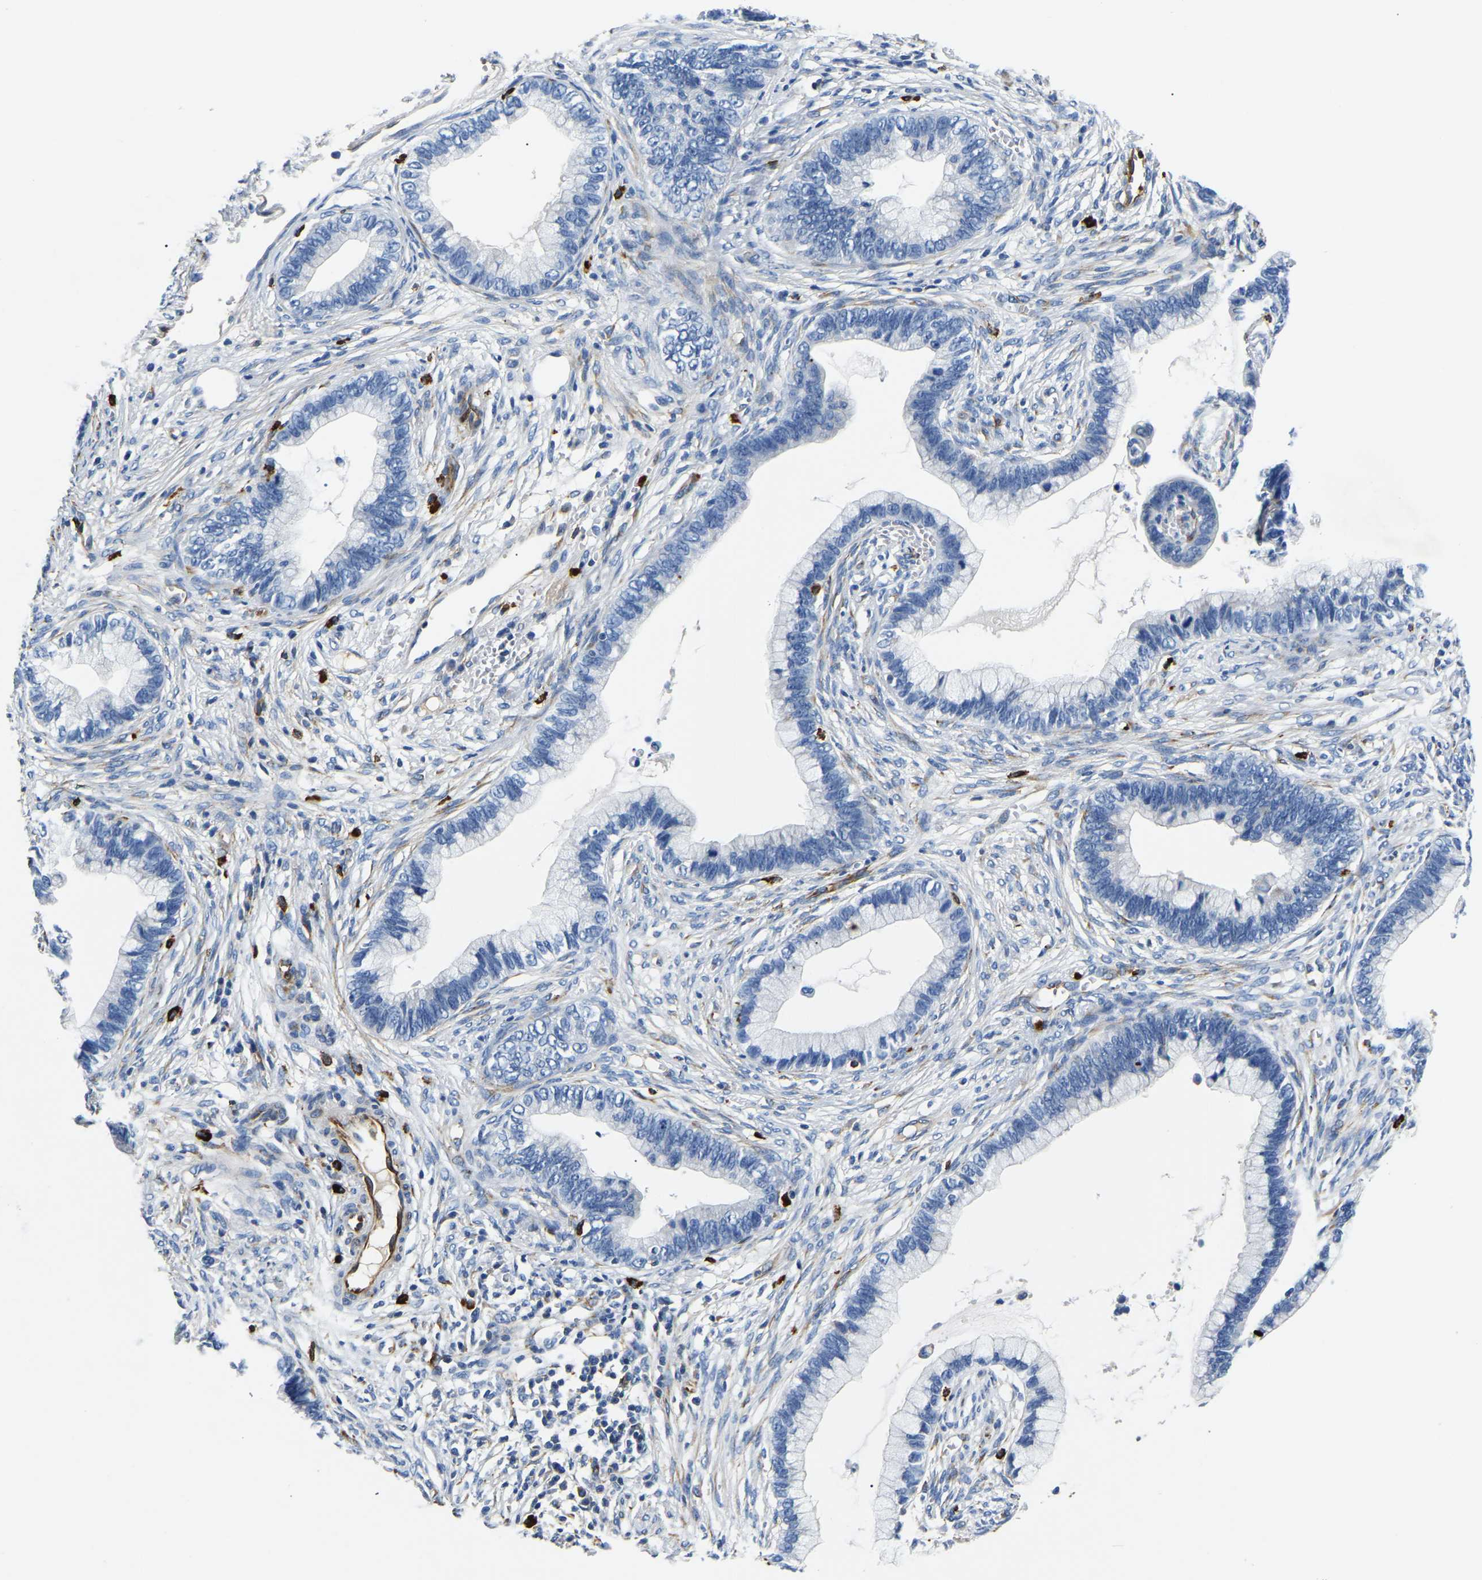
{"staining": {"intensity": "negative", "quantity": "none", "location": "none"}, "tissue": "cervical cancer", "cell_type": "Tumor cells", "image_type": "cancer", "snomed": [{"axis": "morphology", "description": "Adenocarcinoma, NOS"}, {"axis": "topography", "description": "Cervix"}], "caption": "This is an immunohistochemistry micrograph of human cervical cancer (adenocarcinoma). There is no expression in tumor cells.", "gene": "DUSP8", "patient": {"sex": "female", "age": 44}}